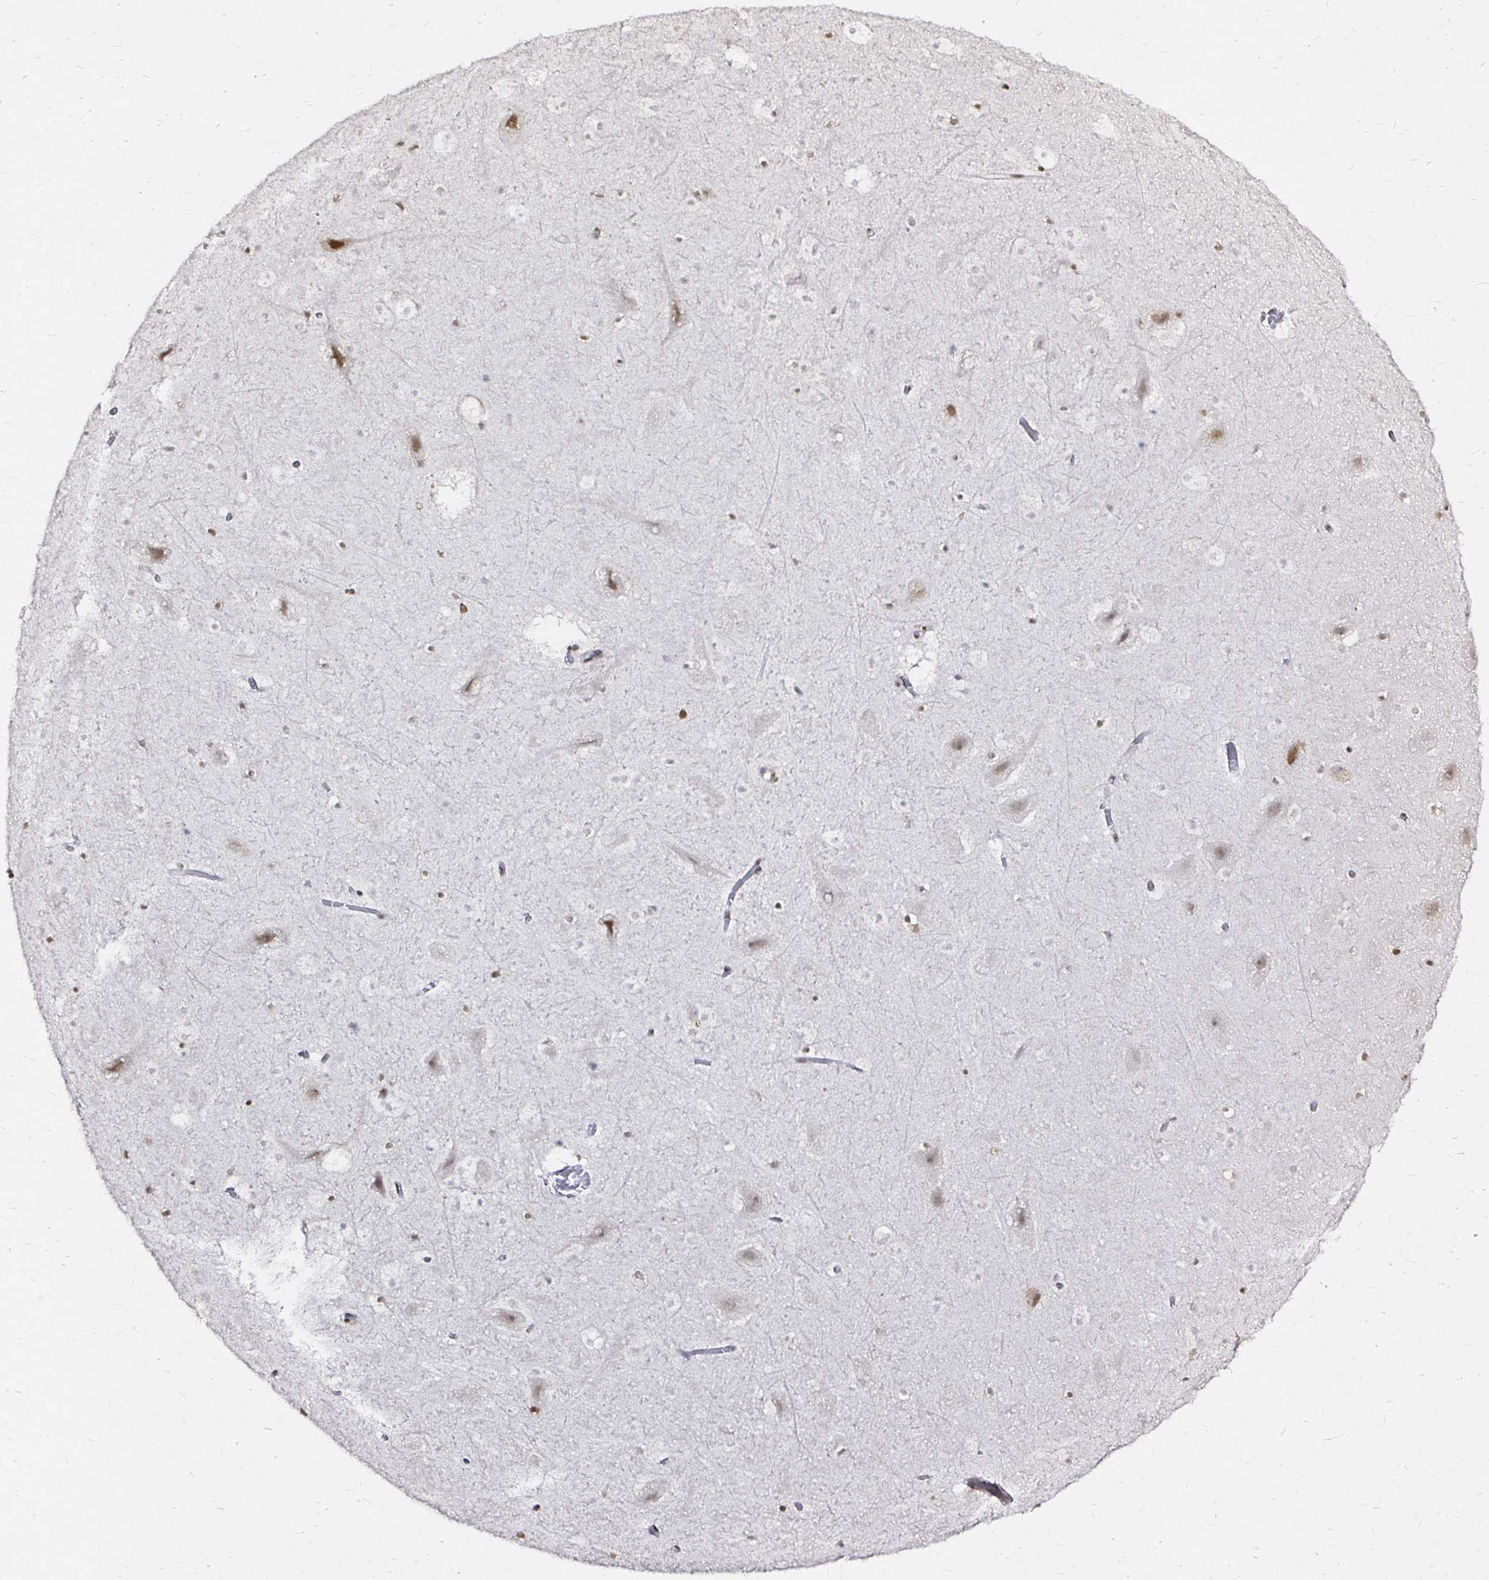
{"staining": {"intensity": "moderate", "quantity": "25%-75%", "location": "nuclear"}, "tissue": "hippocampus", "cell_type": "Glial cells", "image_type": "normal", "snomed": [{"axis": "morphology", "description": "Normal tissue, NOS"}, {"axis": "topography", "description": "Hippocampus"}], "caption": "The immunohistochemical stain labels moderate nuclear positivity in glial cells of normal hippocampus. (DAB IHC, brown staining for protein, blue staining for nuclei).", "gene": "SNRPC", "patient": {"sex": "female", "age": 42}}